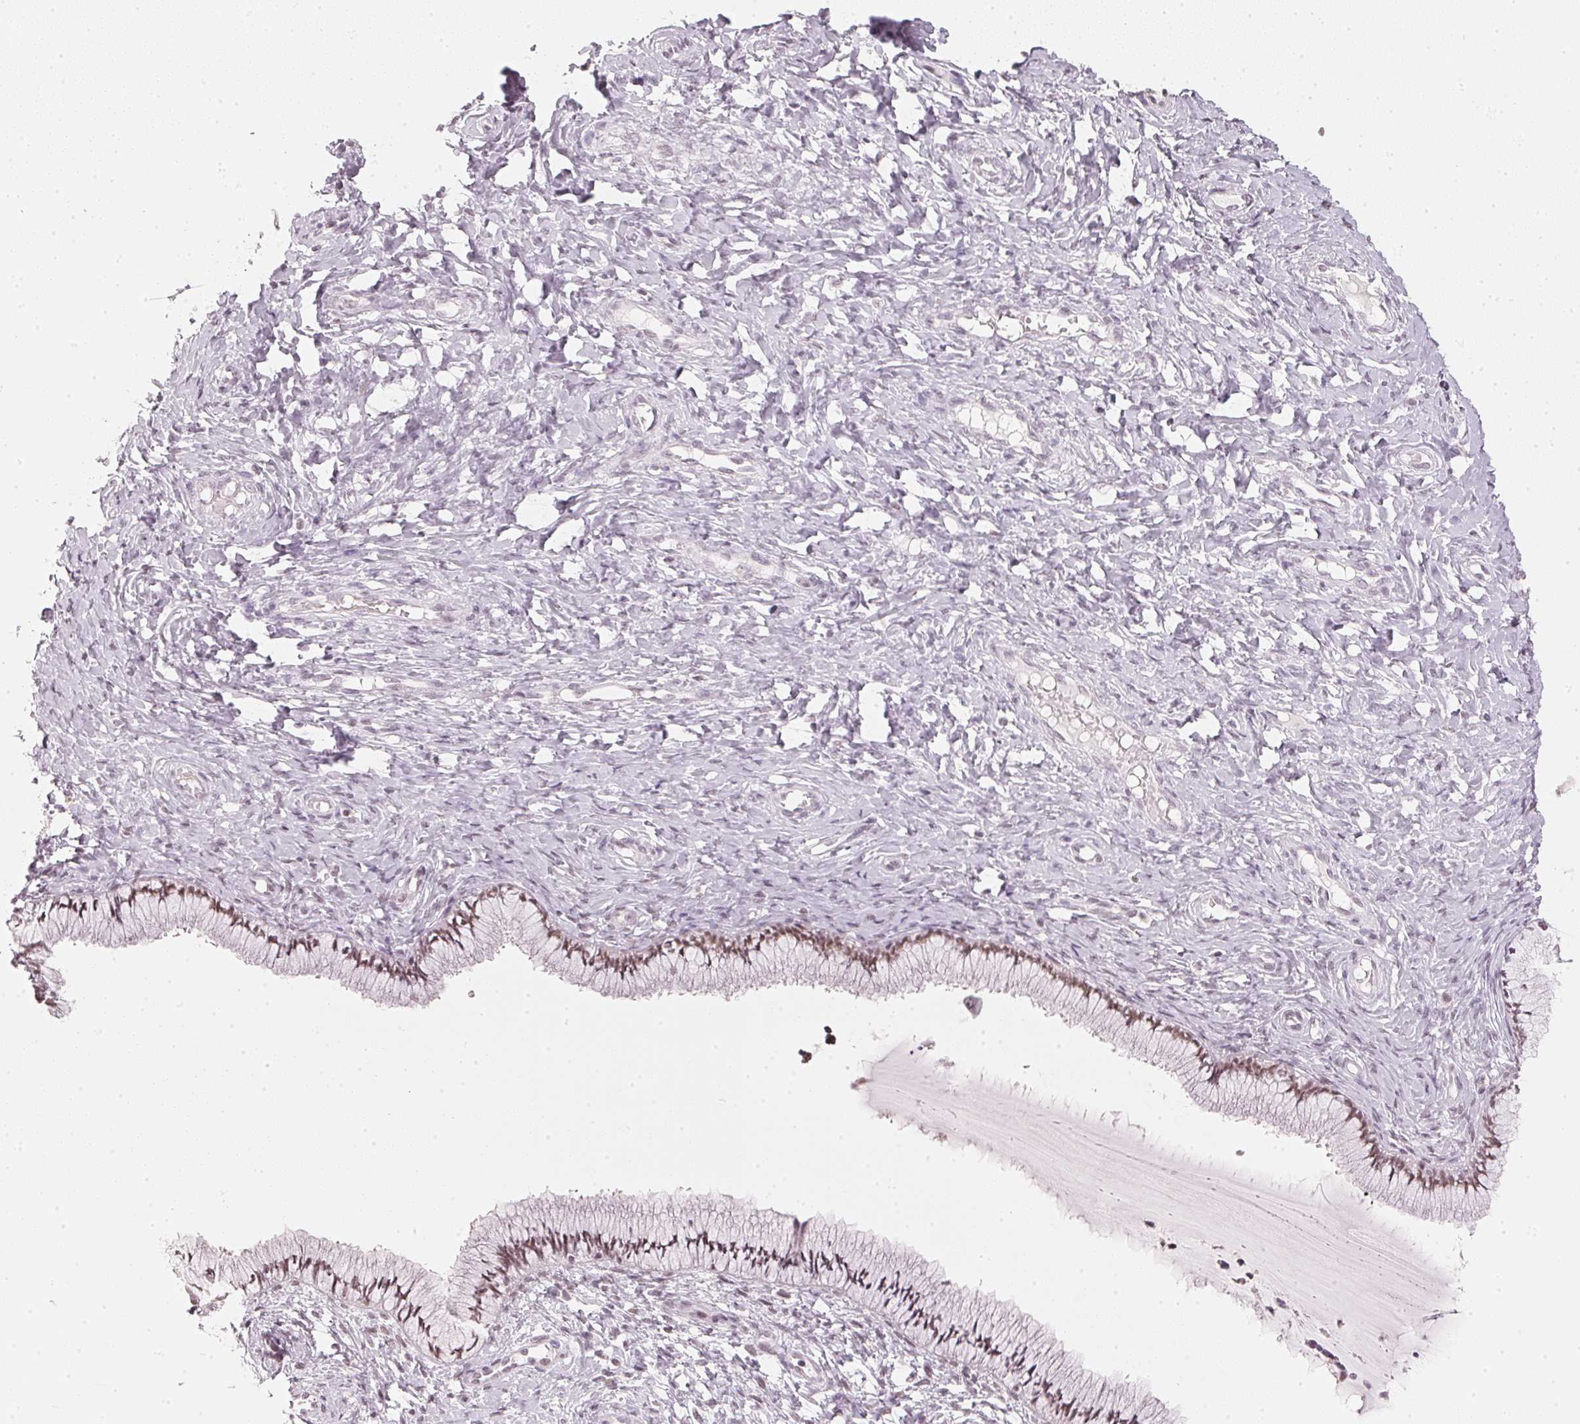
{"staining": {"intensity": "weak", "quantity": ">75%", "location": "nuclear"}, "tissue": "cervix", "cell_type": "Glandular cells", "image_type": "normal", "snomed": [{"axis": "morphology", "description": "Normal tissue, NOS"}, {"axis": "topography", "description": "Cervix"}], "caption": "A brown stain labels weak nuclear staining of a protein in glandular cells of normal human cervix.", "gene": "DNAJC6", "patient": {"sex": "female", "age": 37}}